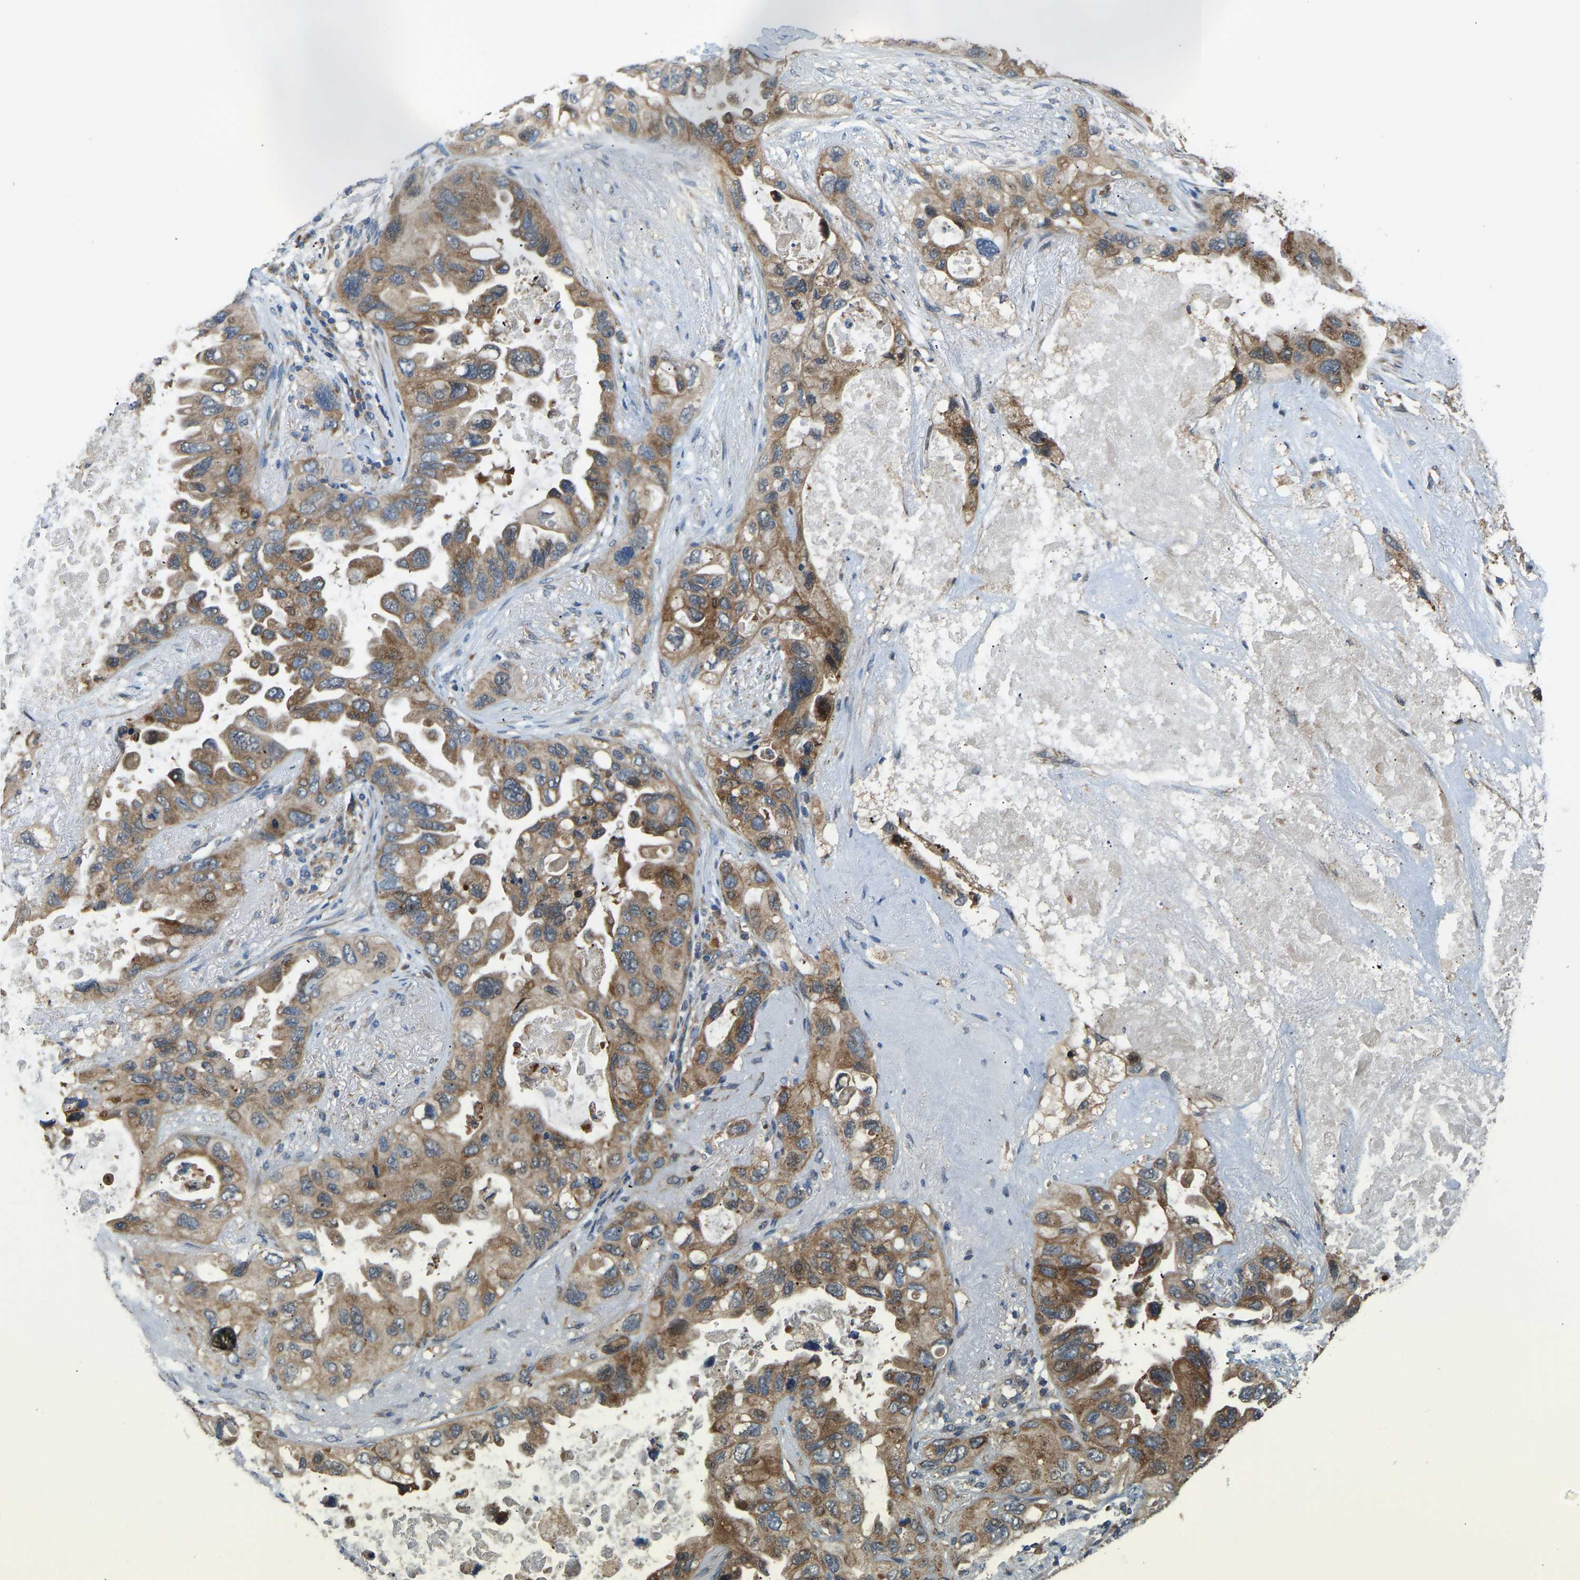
{"staining": {"intensity": "moderate", "quantity": ">75%", "location": "cytoplasmic/membranous"}, "tissue": "lung cancer", "cell_type": "Tumor cells", "image_type": "cancer", "snomed": [{"axis": "morphology", "description": "Squamous cell carcinoma, NOS"}, {"axis": "topography", "description": "Lung"}], "caption": "High-magnification brightfield microscopy of lung squamous cell carcinoma stained with DAB (3,3'-diaminobenzidine) (brown) and counterstained with hematoxylin (blue). tumor cells exhibit moderate cytoplasmic/membranous expression is present in approximately>75% of cells.", "gene": "RBP1", "patient": {"sex": "female", "age": 73}}